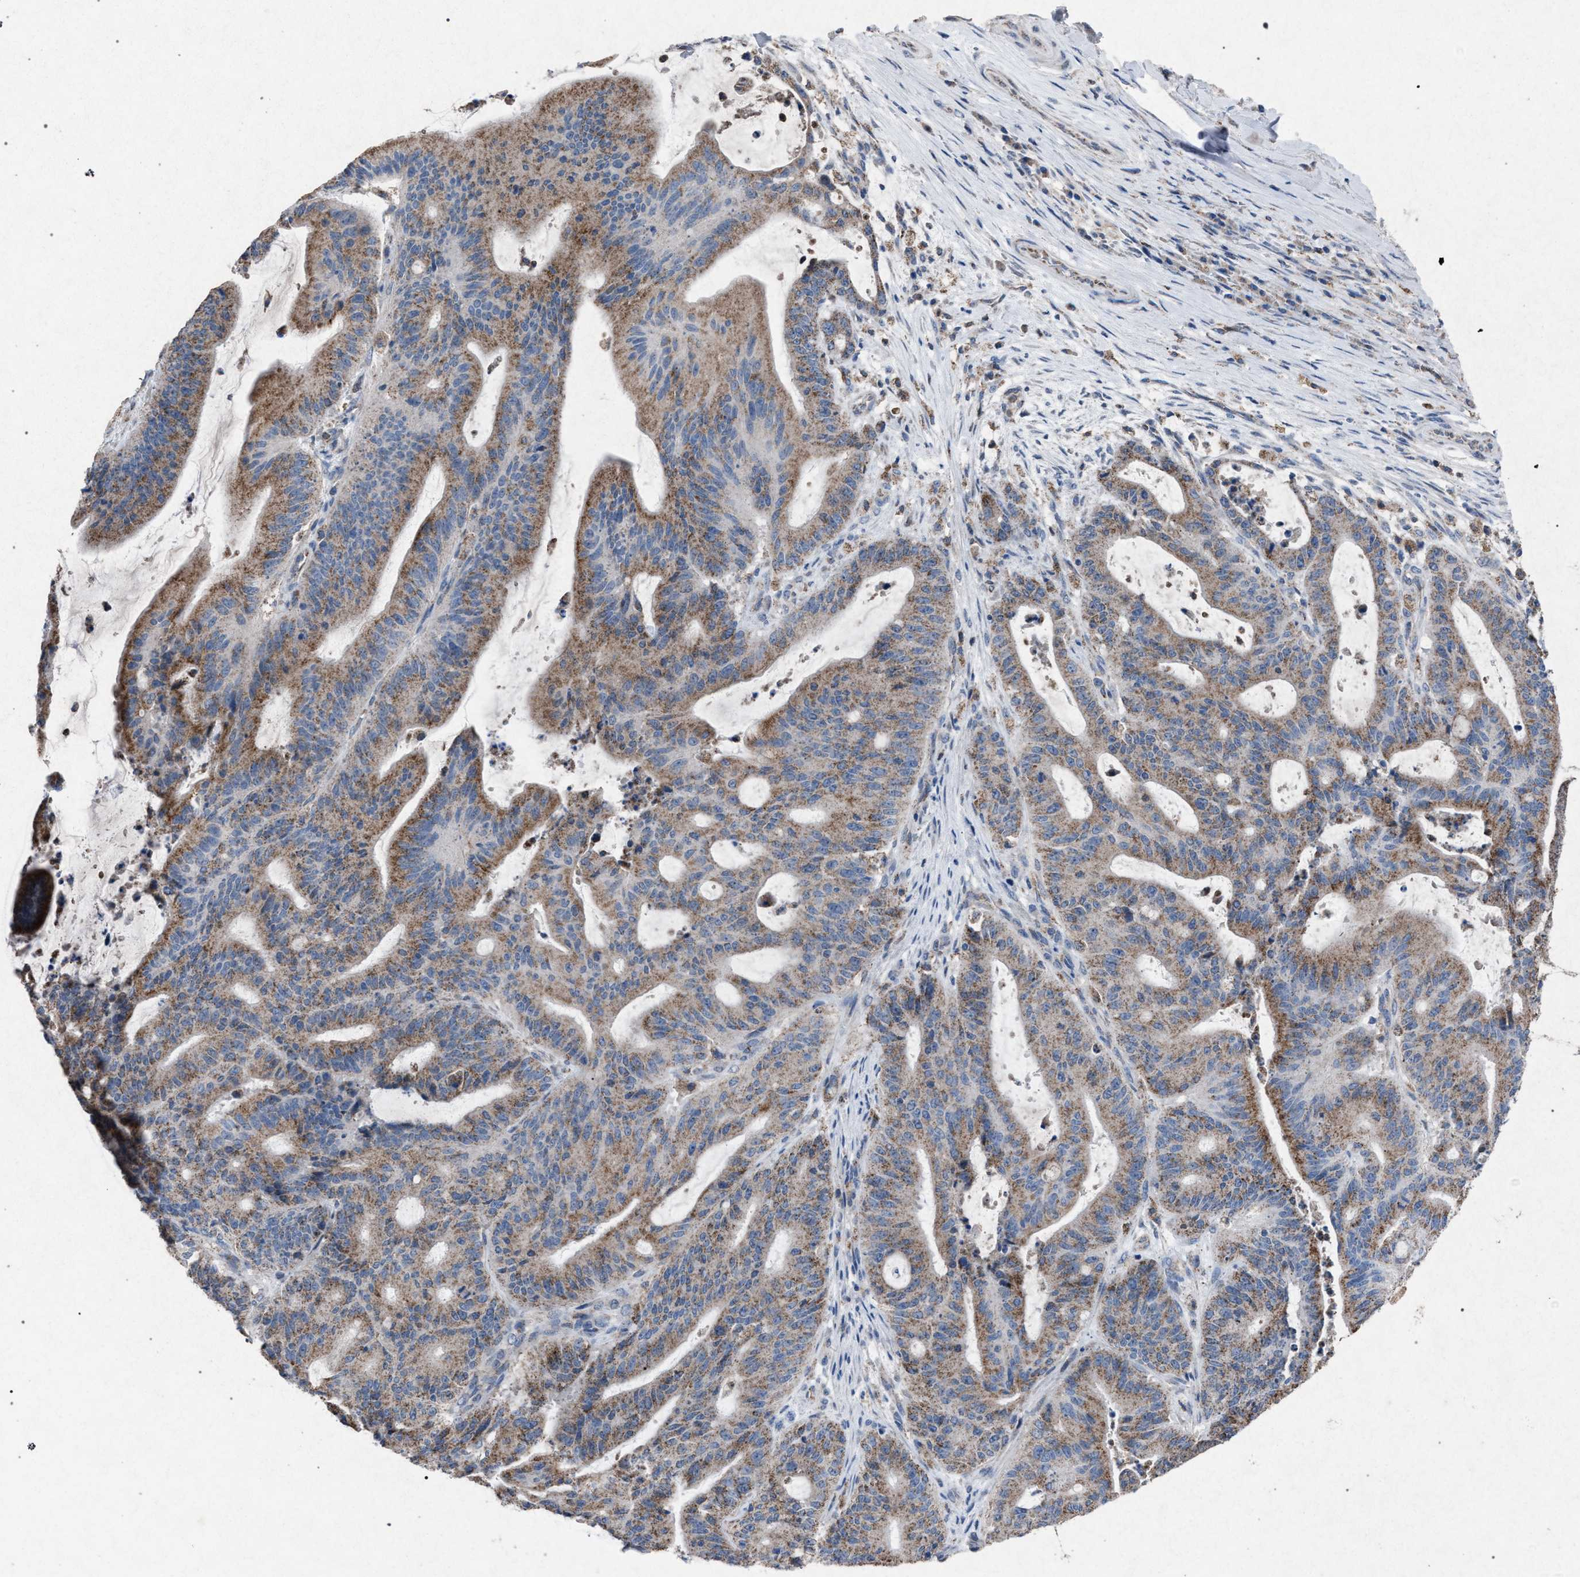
{"staining": {"intensity": "moderate", "quantity": ">75%", "location": "cytoplasmic/membranous"}, "tissue": "liver cancer", "cell_type": "Tumor cells", "image_type": "cancer", "snomed": [{"axis": "morphology", "description": "Normal tissue, NOS"}, {"axis": "morphology", "description": "Cholangiocarcinoma"}, {"axis": "topography", "description": "Liver"}, {"axis": "topography", "description": "Peripheral nerve tissue"}], "caption": "Tumor cells show medium levels of moderate cytoplasmic/membranous staining in about >75% of cells in human liver cholangiocarcinoma.", "gene": "HSD17B4", "patient": {"sex": "female", "age": 73}}